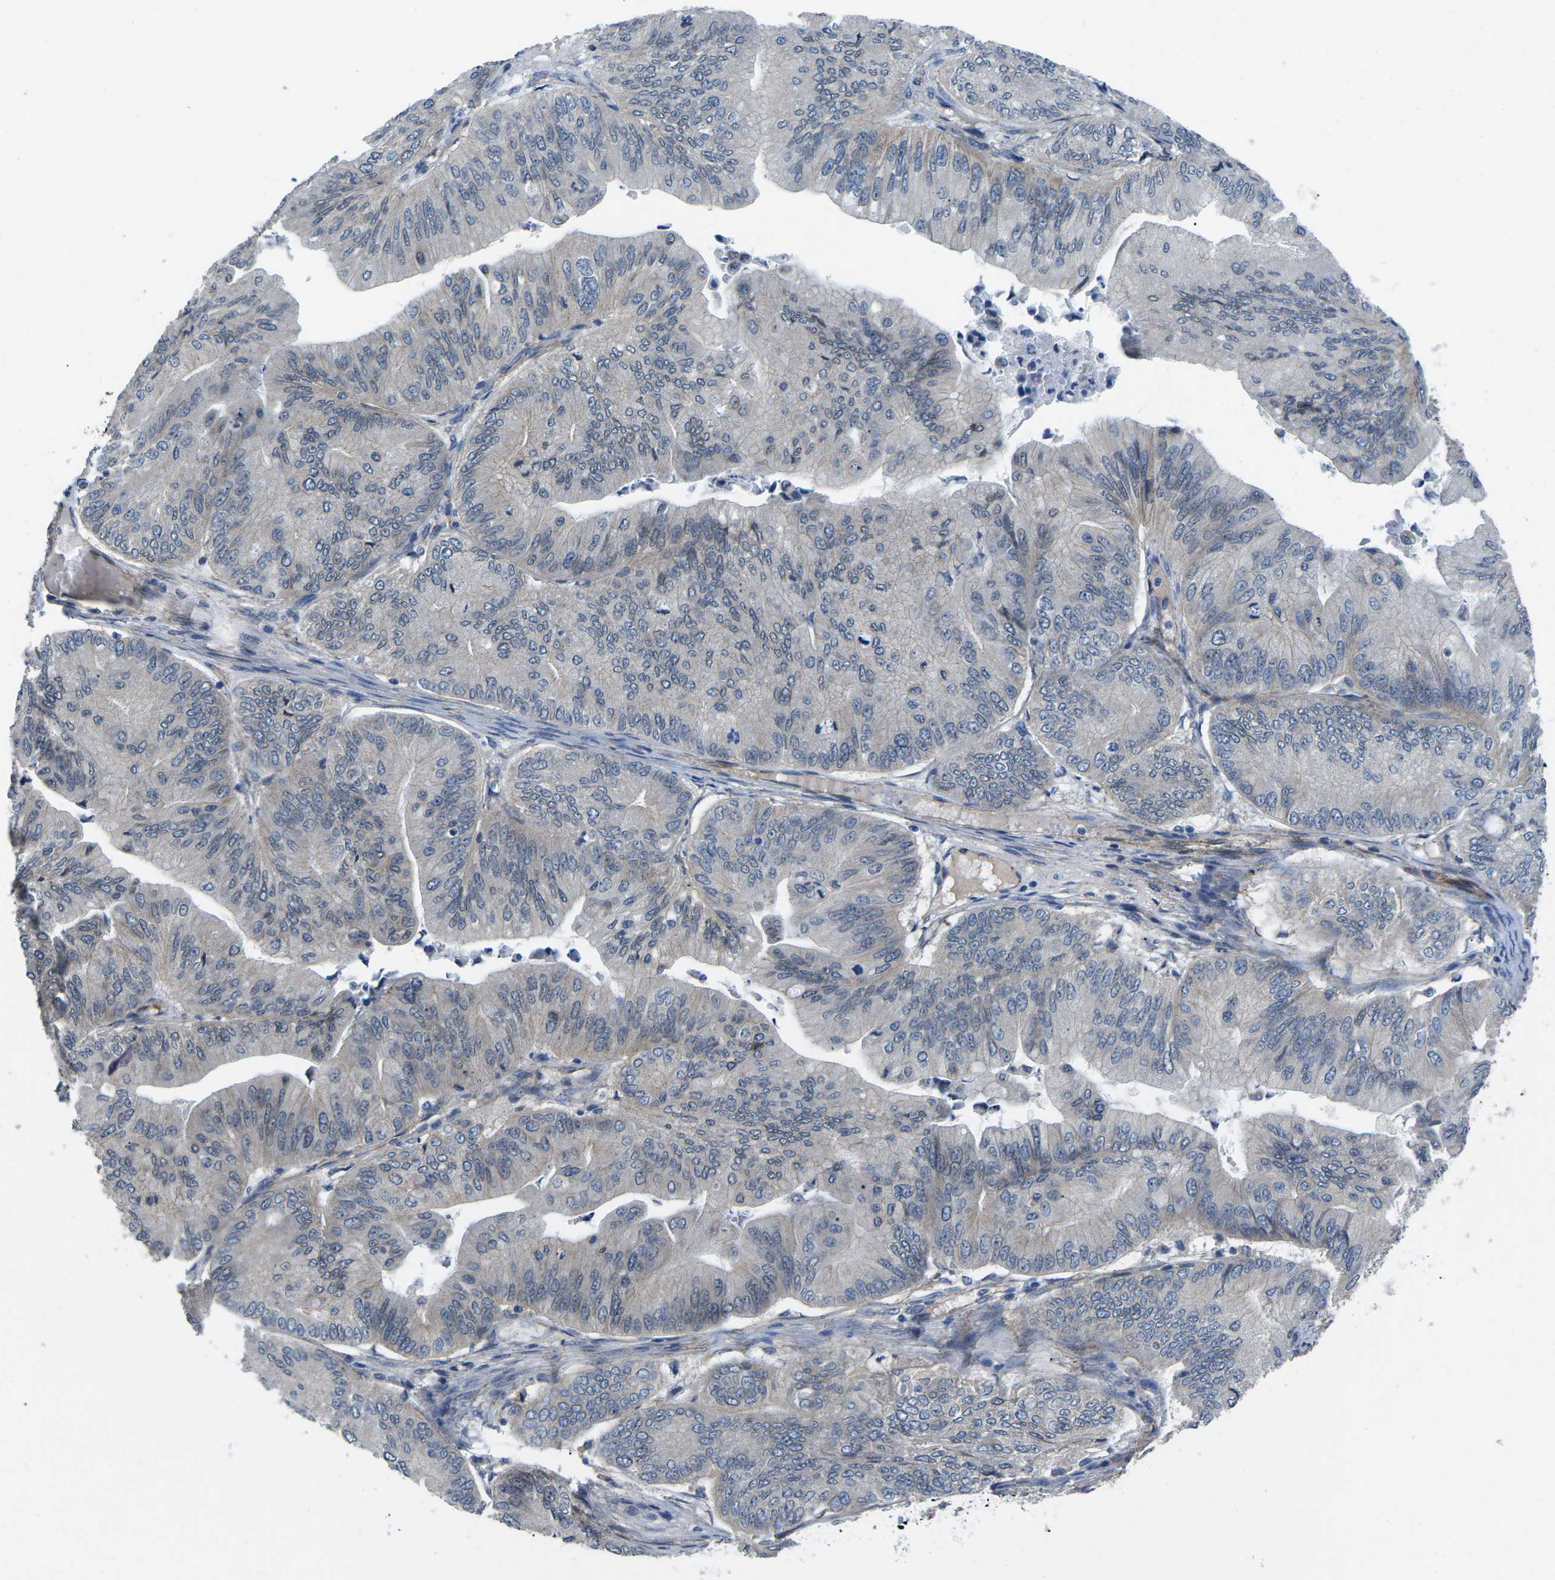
{"staining": {"intensity": "negative", "quantity": "none", "location": "none"}, "tissue": "ovarian cancer", "cell_type": "Tumor cells", "image_type": "cancer", "snomed": [{"axis": "morphology", "description": "Cystadenocarcinoma, mucinous, NOS"}, {"axis": "topography", "description": "Ovary"}], "caption": "The histopathology image demonstrates no staining of tumor cells in mucinous cystadenocarcinoma (ovarian).", "gene": "CTNND1", "patient": {"sex": "female", "age": 61}}